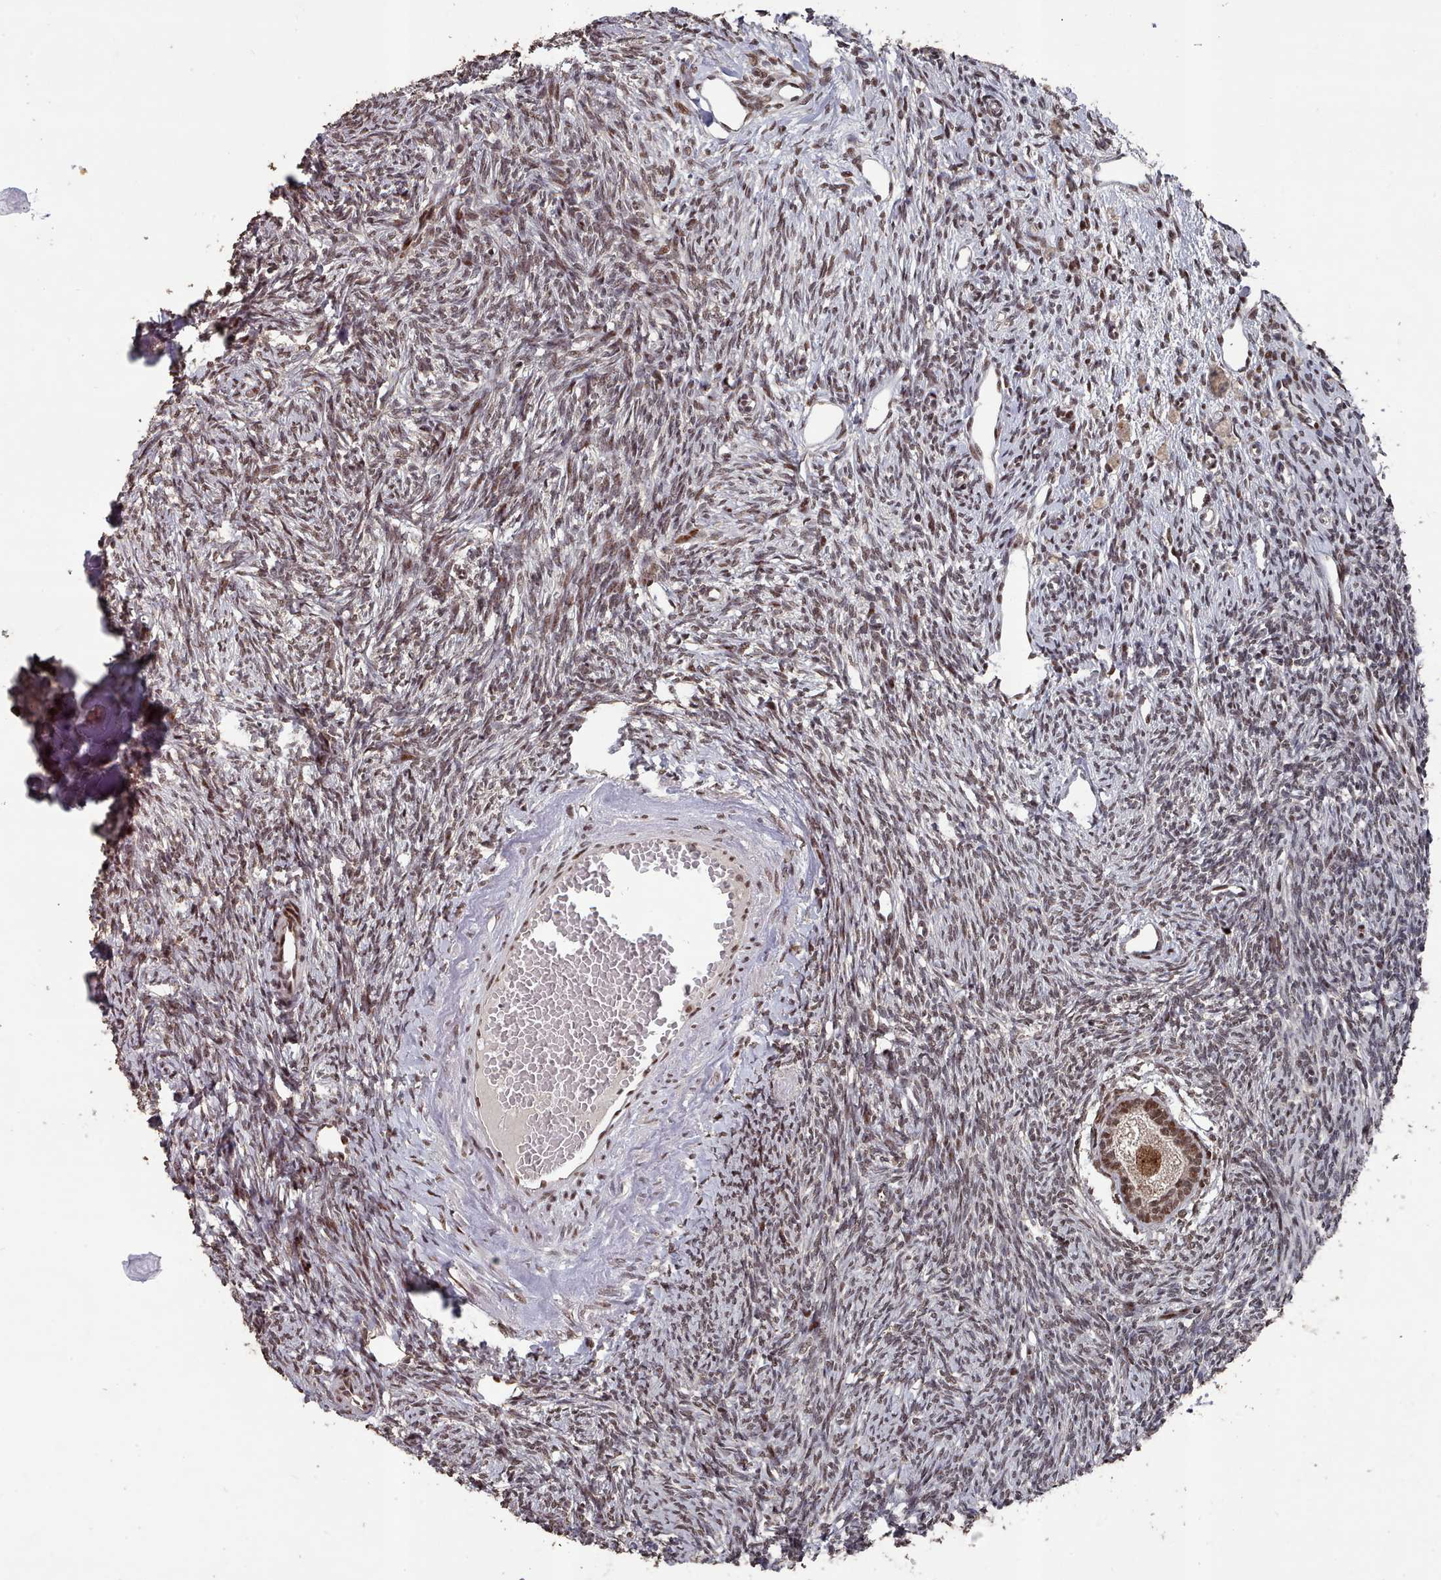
{"staining": {"intensity": "moderate", "quantity": ">75%", "location": "cytoplasmic/membranous,nuclear"}, "tissue": "ovary", "cell_type": "Follicle cells", "image_type": "normal", "snomed": [{"axis": "morphology", "description": "Normal tissue, NOS"}, {"axis": "morphology", "description": "Cyst, NOS"}, {"axis": "topography", "description": "Ovary"}], "caption": "The immunohistochemical stain labels moderate cytoplasmic/membranous,nuclear positivity in follicle cells of normal ovary. The protein is shown in brown color, while the nuclei are stained blue.", "gene": "PNRC2", "patient": {"sex": "female", "age": 33}}